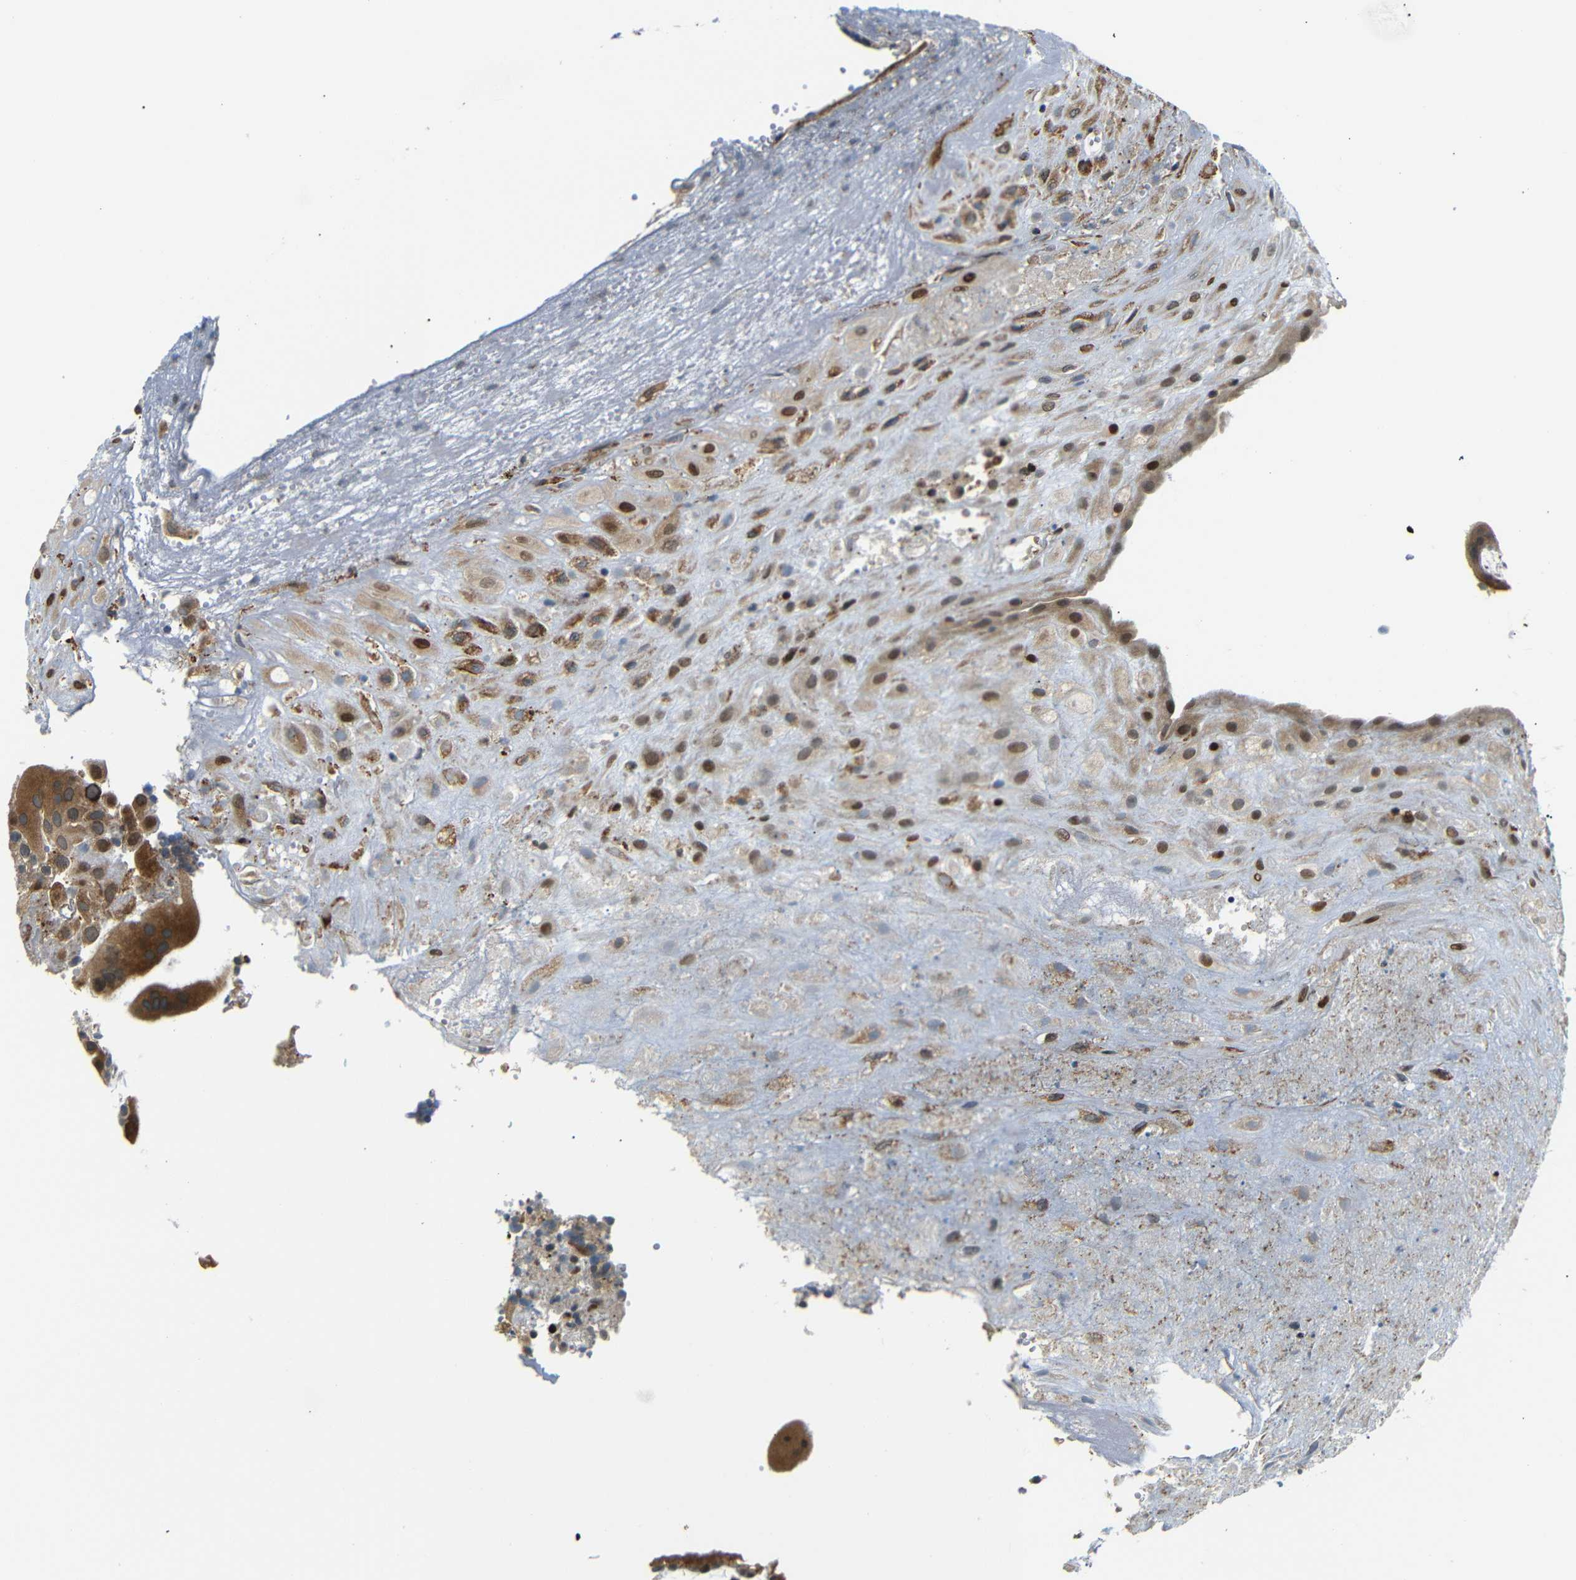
{"staining": {"intensity": "strong", "quantity": "25%-75%", "location": "cytoplasmic/membranous,nuclear"}, "tissue": "placenta", "cell_type": "Decidual cells", "image_type": "normal", "snomed": [{"axis": "morphology", "description": "Normal tissue, NOS"}, {"axis": "topography", "description": "Placenta"}], "caption": "The micrograph displays immunohistochemical staining of benign placenta. There is strong cytoplasmic/membranous,nuclear expression is seen in approximately 25%-75% of decidual cells. Using DAB (brown) and hematoxylin (blue) stains, captured at high magnification using brightfield microscopy.", "gene": "SPCS2", "patient": {"sex": "female", "age": 18}}